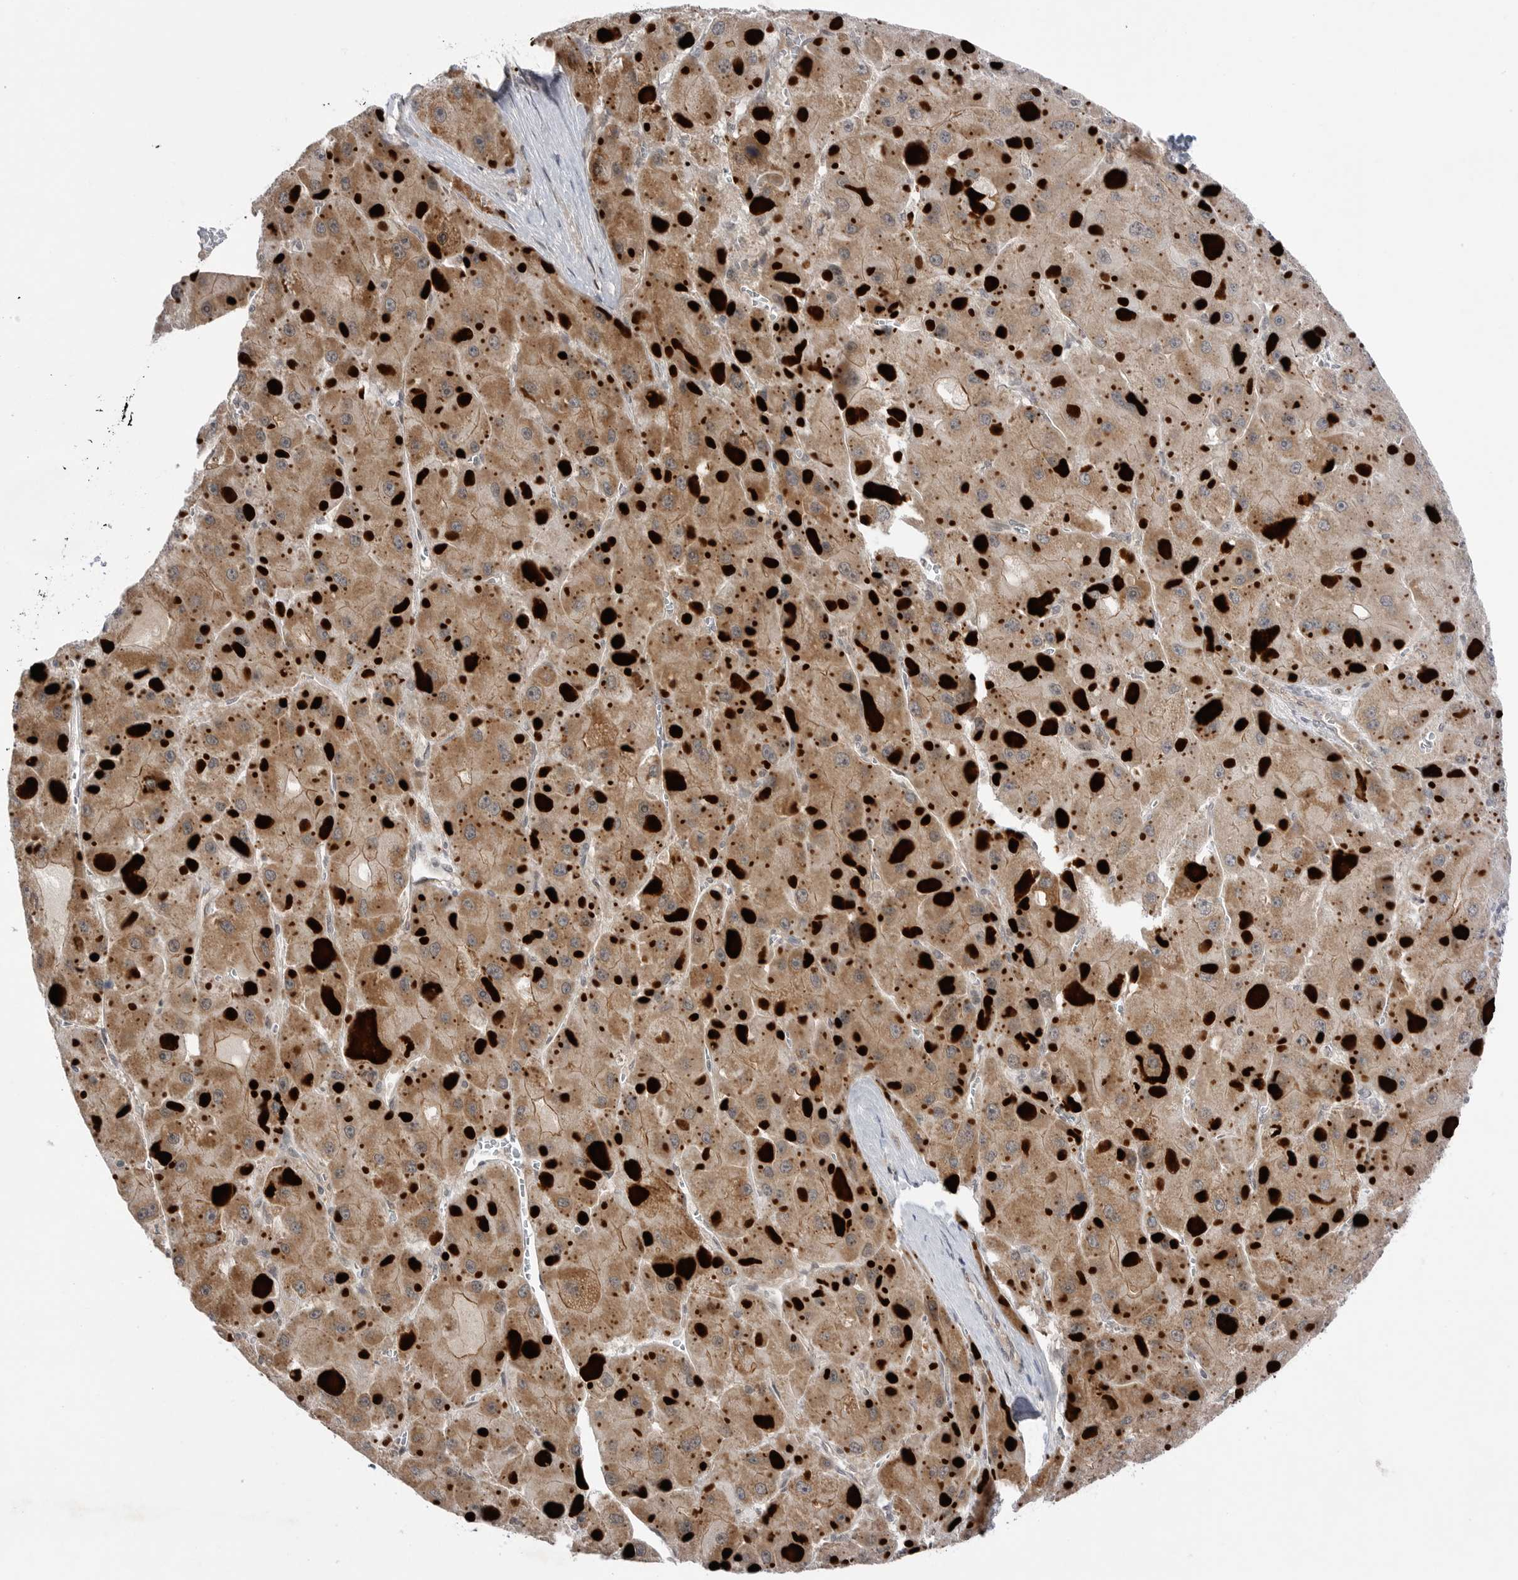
{"staining": {"intensity": "moderate", "quantity": ">75%", "location": "cytoplasmic/membranous"}, "tissue": "liver cancer", "cell_type": "Tumor cells", "image_type": "cancer", "snomed": [{"axis": "morphology", "description": "Carcinoma, Hepatocellular, NOS"}, {"axis": "topography", "description": "Liver"}], "caption": "Immunohistochemistry (IHC) histopathology image of neoplastic tissue: liver cancer (hepatocellular carcinoma) stained using IHC shows medium levels of moderate protein expression localized specifically in the cytoplasmic/membranous of tumor cells, appearing as a cytoplasmic/membranous brown color.", "gene": "NTAQ1", "patient": {"sex": "female", "age": 73}}